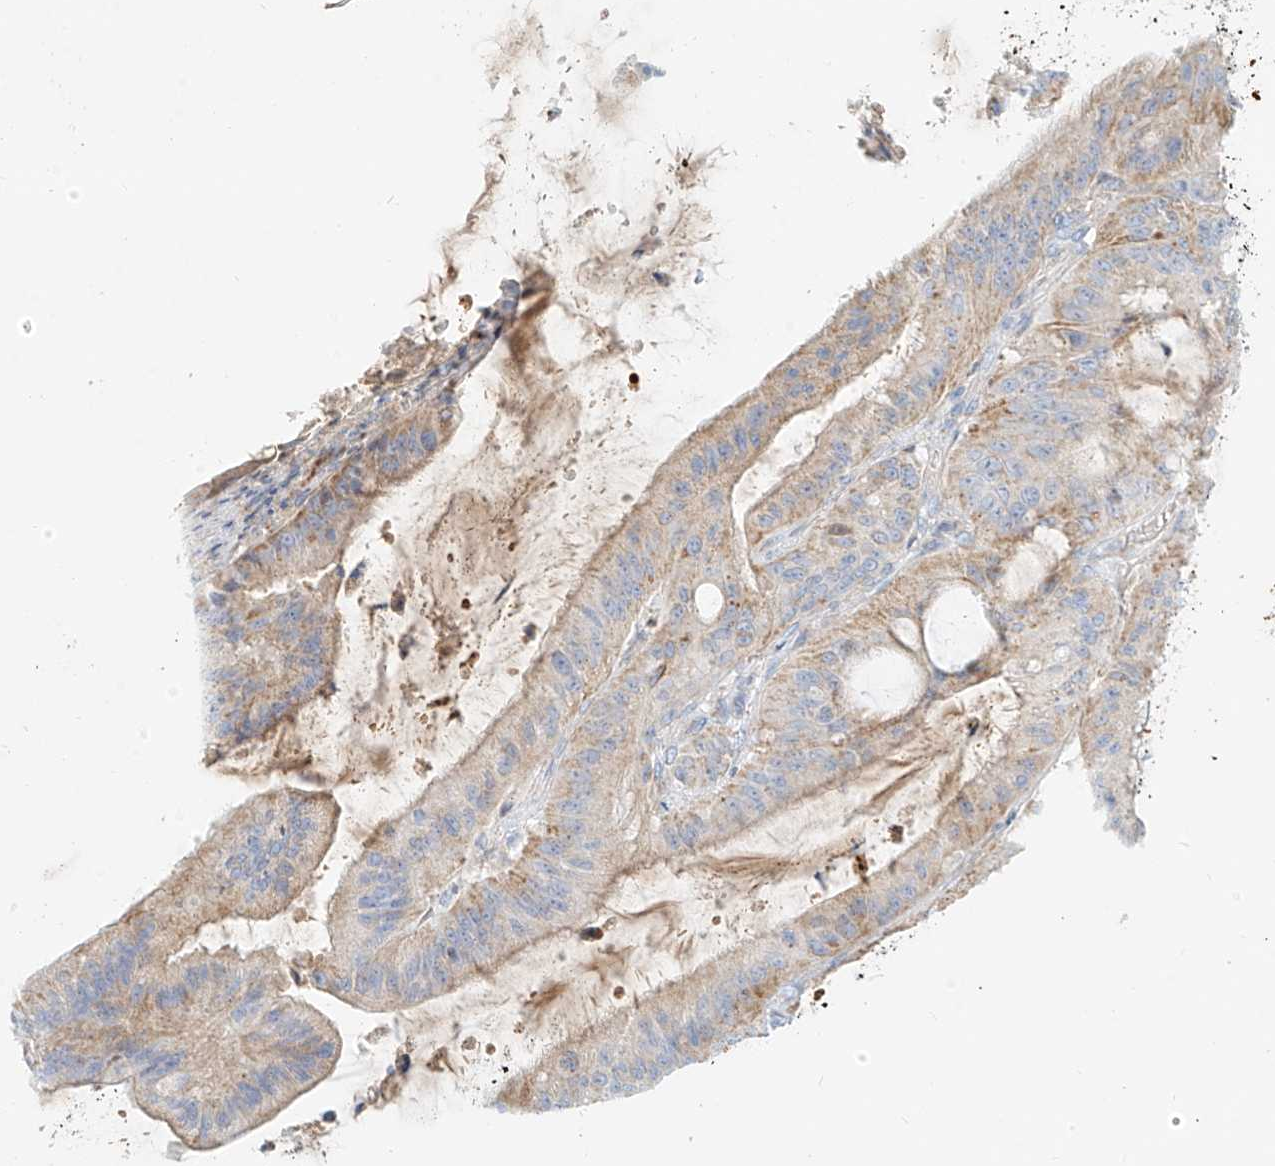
{"staining": {"intensity": "moderate", "quantity": "<25%", "location": "cytoplasmic/membranous"}, "tissue": "liver cancer", "cell_type": "Tumor cells", "image_type": "cancer", "snomed": [{"axis": "morphology", "description": "Normal tissue, NOS"}, {"axis": "morphology", "description": "Cholangiocarcinoma"}, {"axis": "topography", "description": "Liver"}, {"axis": "topography", "description": "Peripheral nerve tissue"}], "caption": "DAB immunohistochemical staining of liver cholangiocarcinoma exhibits moderate cytoplasmic/membranous protein expression in approximately <25% of tumor cells.", "gene": "OCSTAMP", "patient": {"sex": "female", "age": 73}}